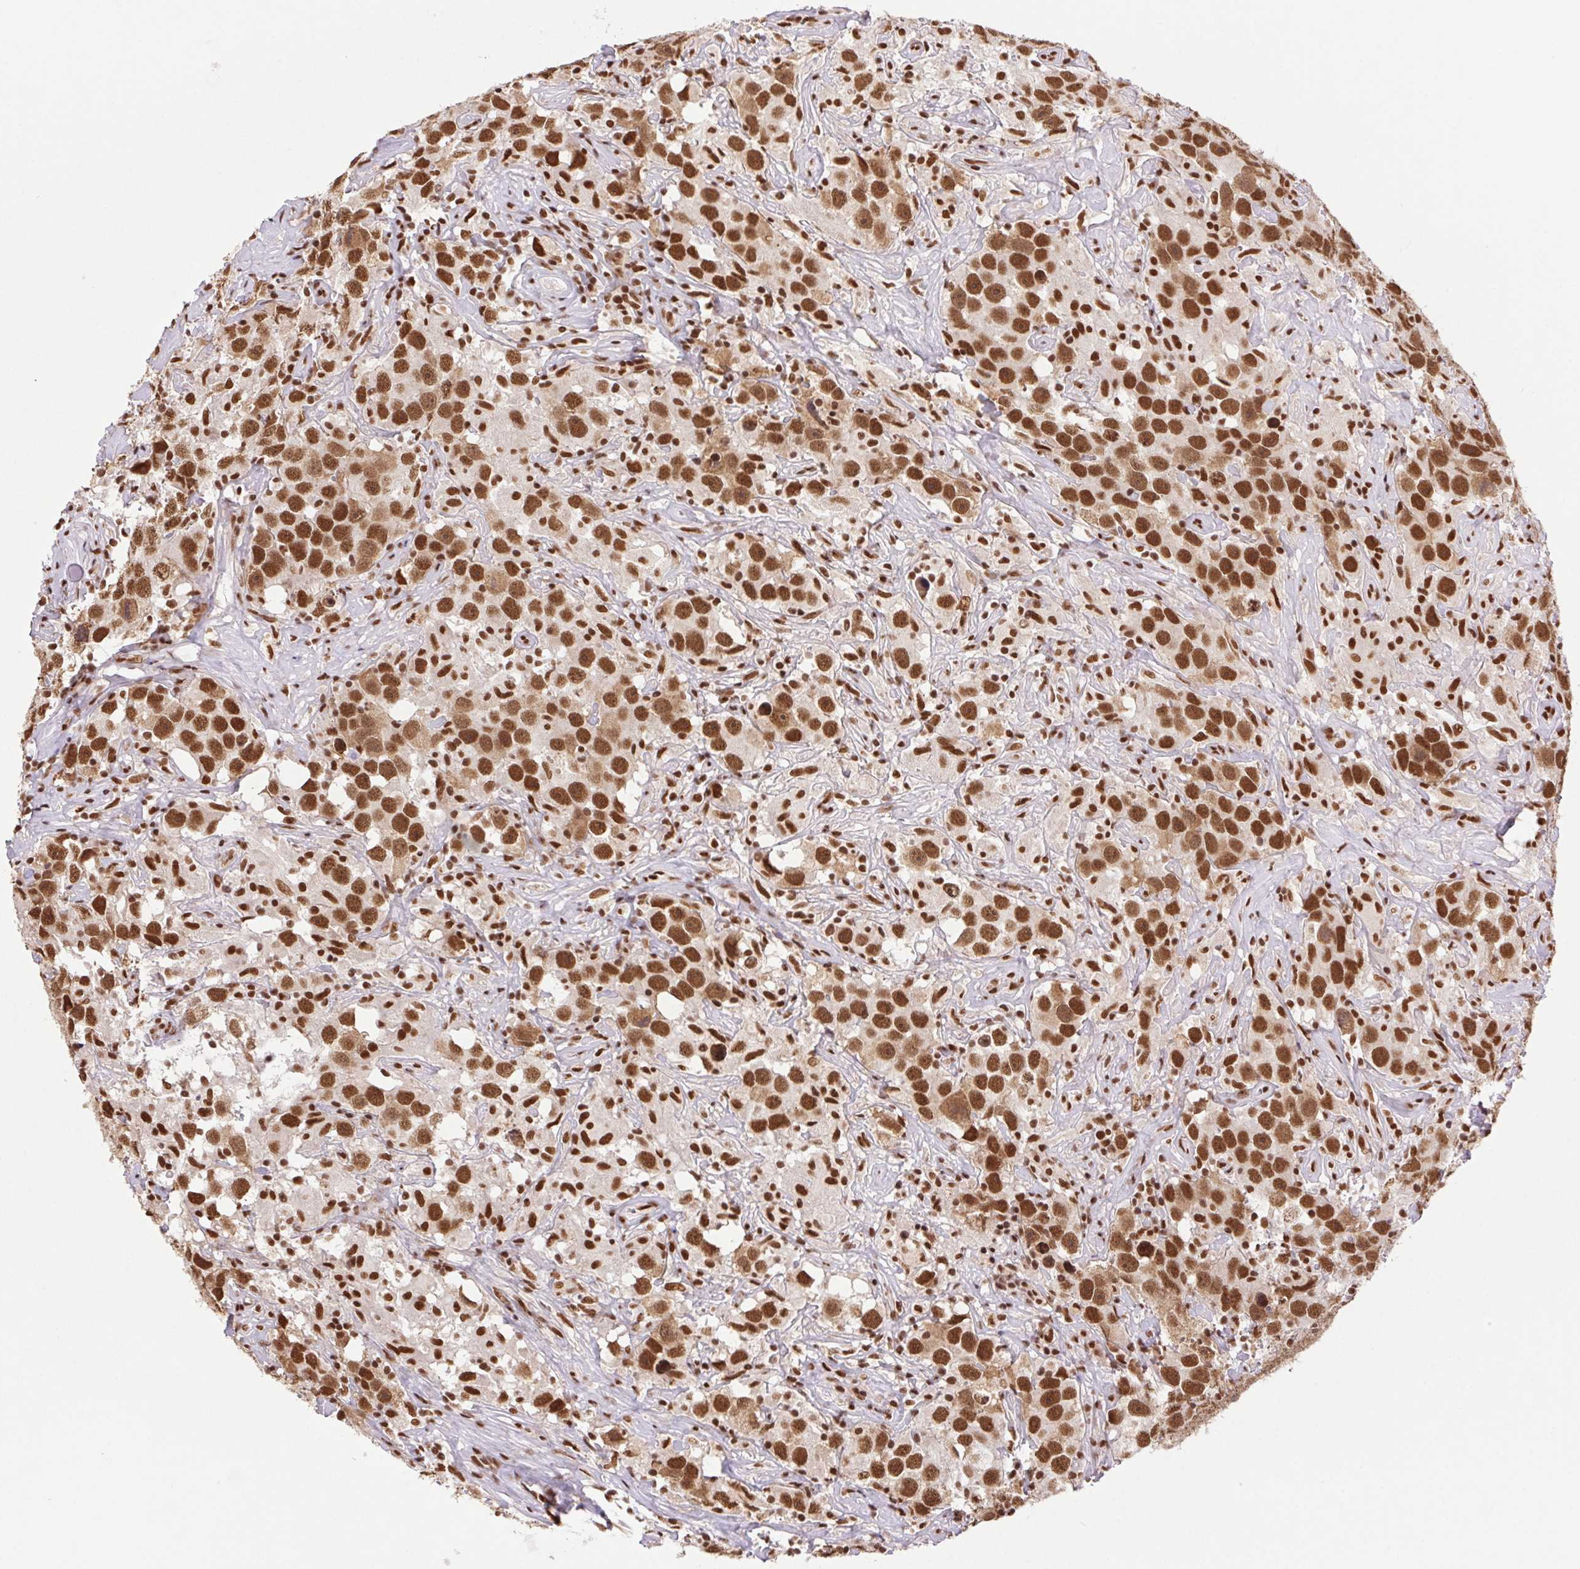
{"staining": {"intensity": "strong", "quantity": ">75%", "location": "nuclear"}, "tissue": "testis cancer", "cell_type": "Tumor cells", "image_type": "cancer", "snomed": [{"axis": "morphology", "description": "Seminoma, NOS"}, {"axis": "topography", "description": "Testis"}], "caption": "Immunohistochemistry (IHC) of human testis seminoma exhibits high levels of strong nuclear positivity in approximately >75% of tumor cells.", "gene": "ZNF207", "patient": {"sex": "male", "age": 49}}